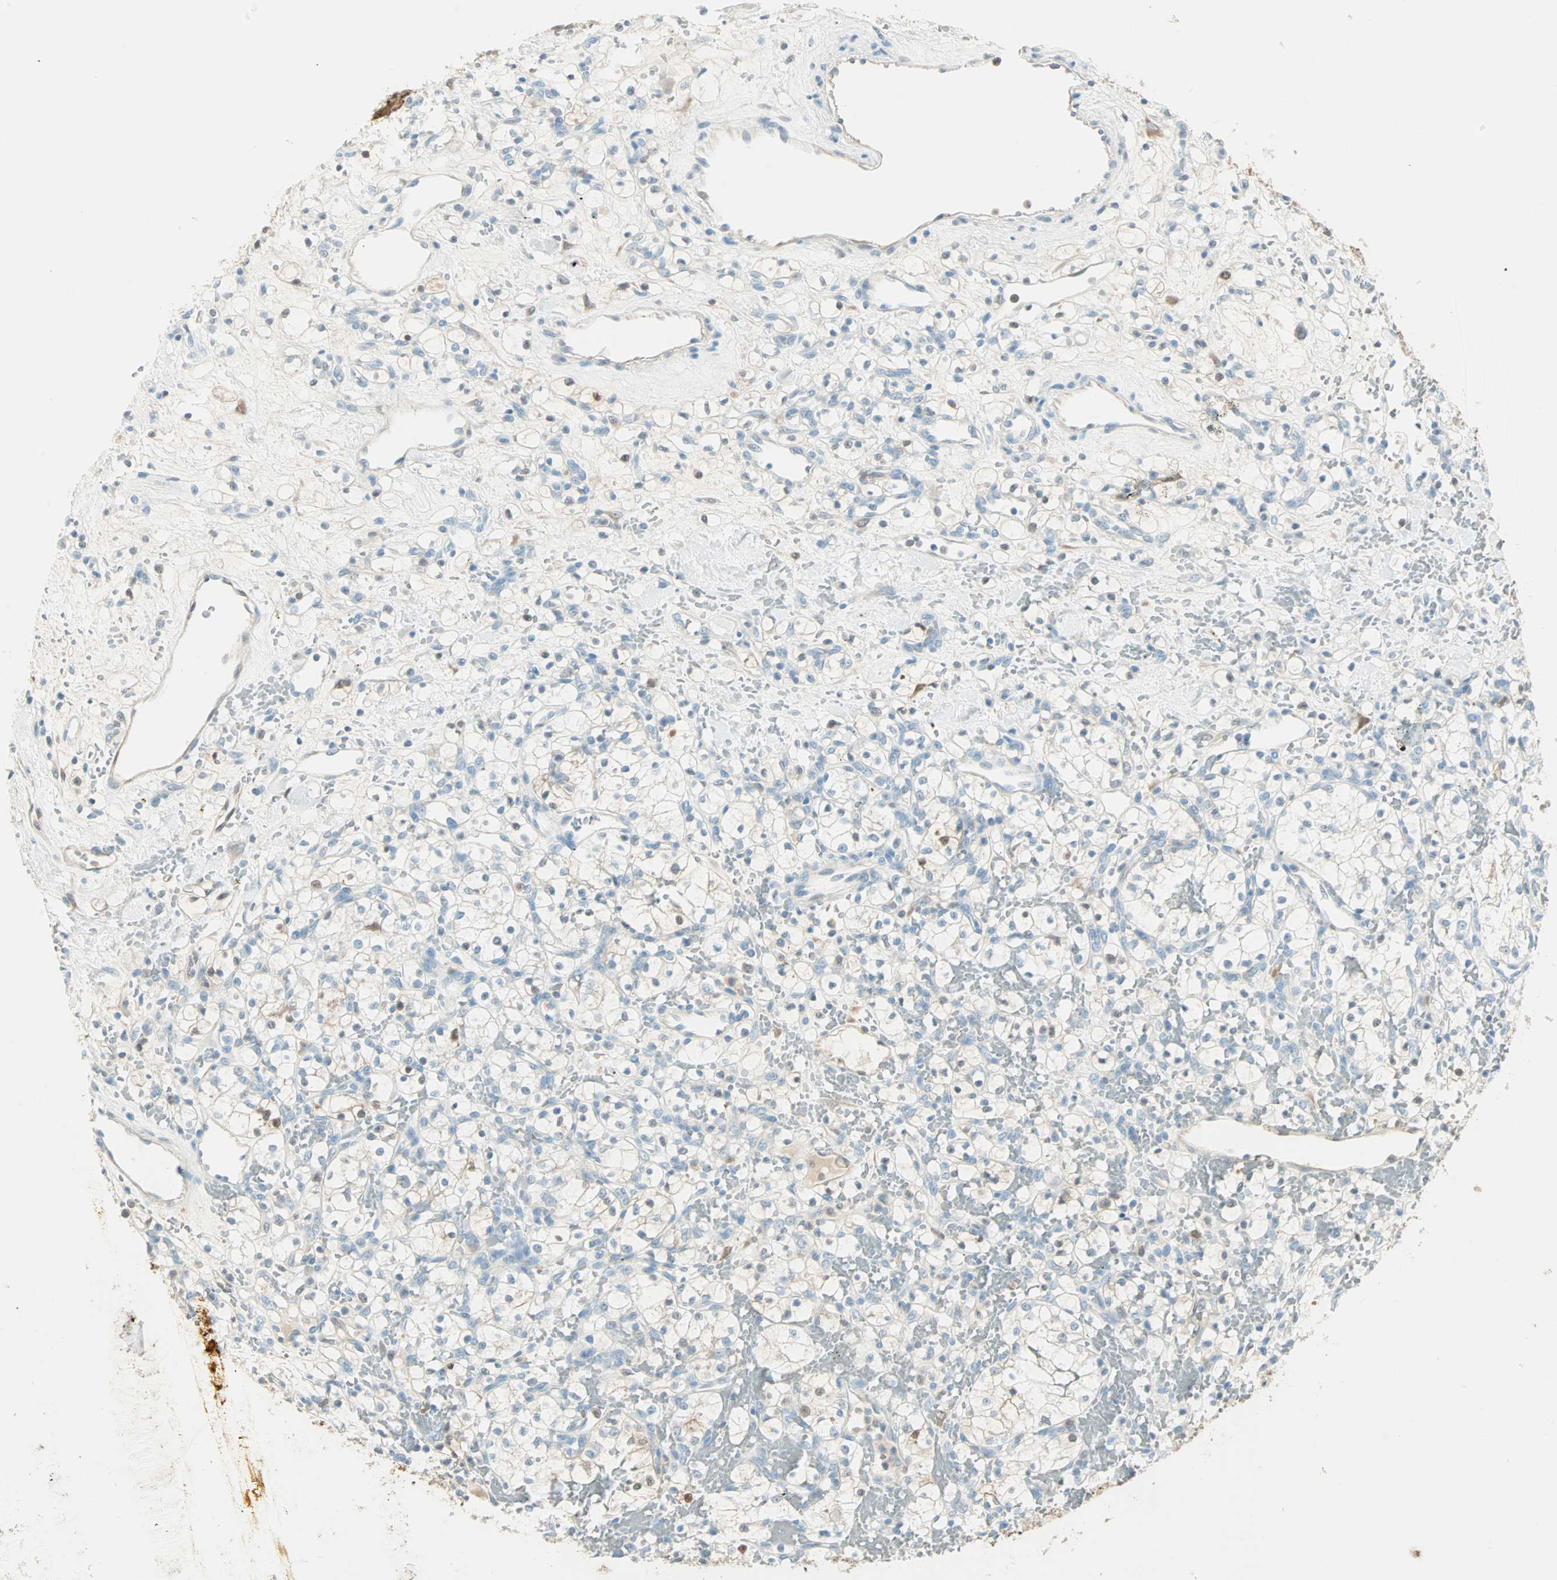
{"staining": {"intensity": "weak", "quantity": "25%-75%", "location": "cytoplasmic/membranous"}, "tissue": "renal cancer", "cell_type": "Tumor cells", "image_type": "cancer", "snomed": [{"axis": "morphology", "description": "Adenocarcinoma, NOS"}, {"axis": "topography", "description": "Kidney"}], "caption": "High-magnification brightfield microscopy of renal adenocarcinoma stained with DAB (3,3'-diaminobenzidine) (brown) and counterstained with hematoxylin (blue). tumor cells exhibit weak cytoplasmic/membranous staining is identified in approximately25%-75% of cells.", "gene": "S100A1", "patient": {"sex": "female", "age": 60}}